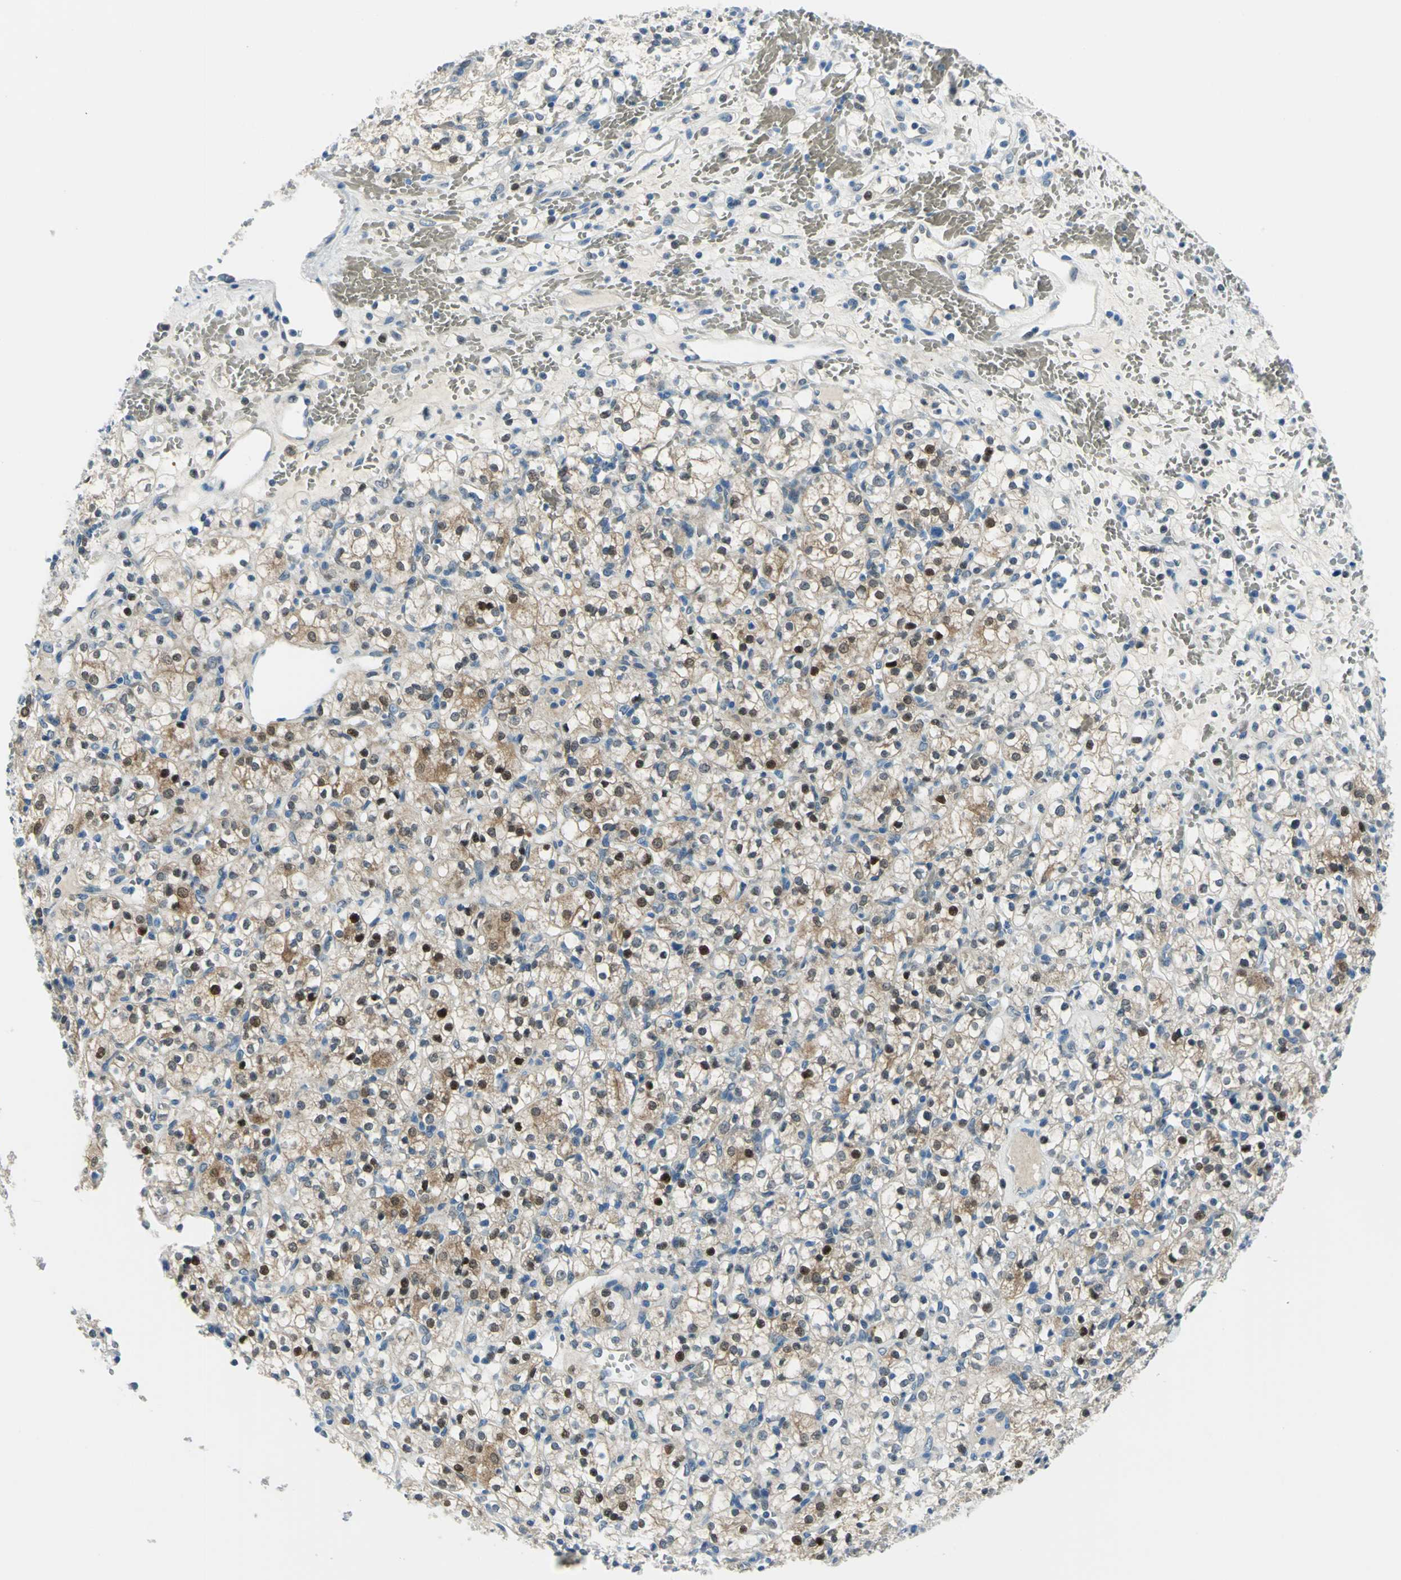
{"staining": {"intensity": "strong", "quantity": "25%-75%", "location": "cytoplasmic/membranous,nuclear"}, "tissue": "renal cancer", "cell_type": "Tumor cells", "image_type": "cancer", "snomed": [{"axis": "morphology", "description": "Adenocarcinoma, NOS"}, {"axis": "topography", "description": "Kidney"}], "caption": "Protein expression analysis of adenocarcinoma (renal) reveals strong cytoplasmic/membranous and nuclear positivity in approximately 25%-75% of tumor cells.", "gene": "AKR1A1", "patient": {"sex": "female", "age": 60}}